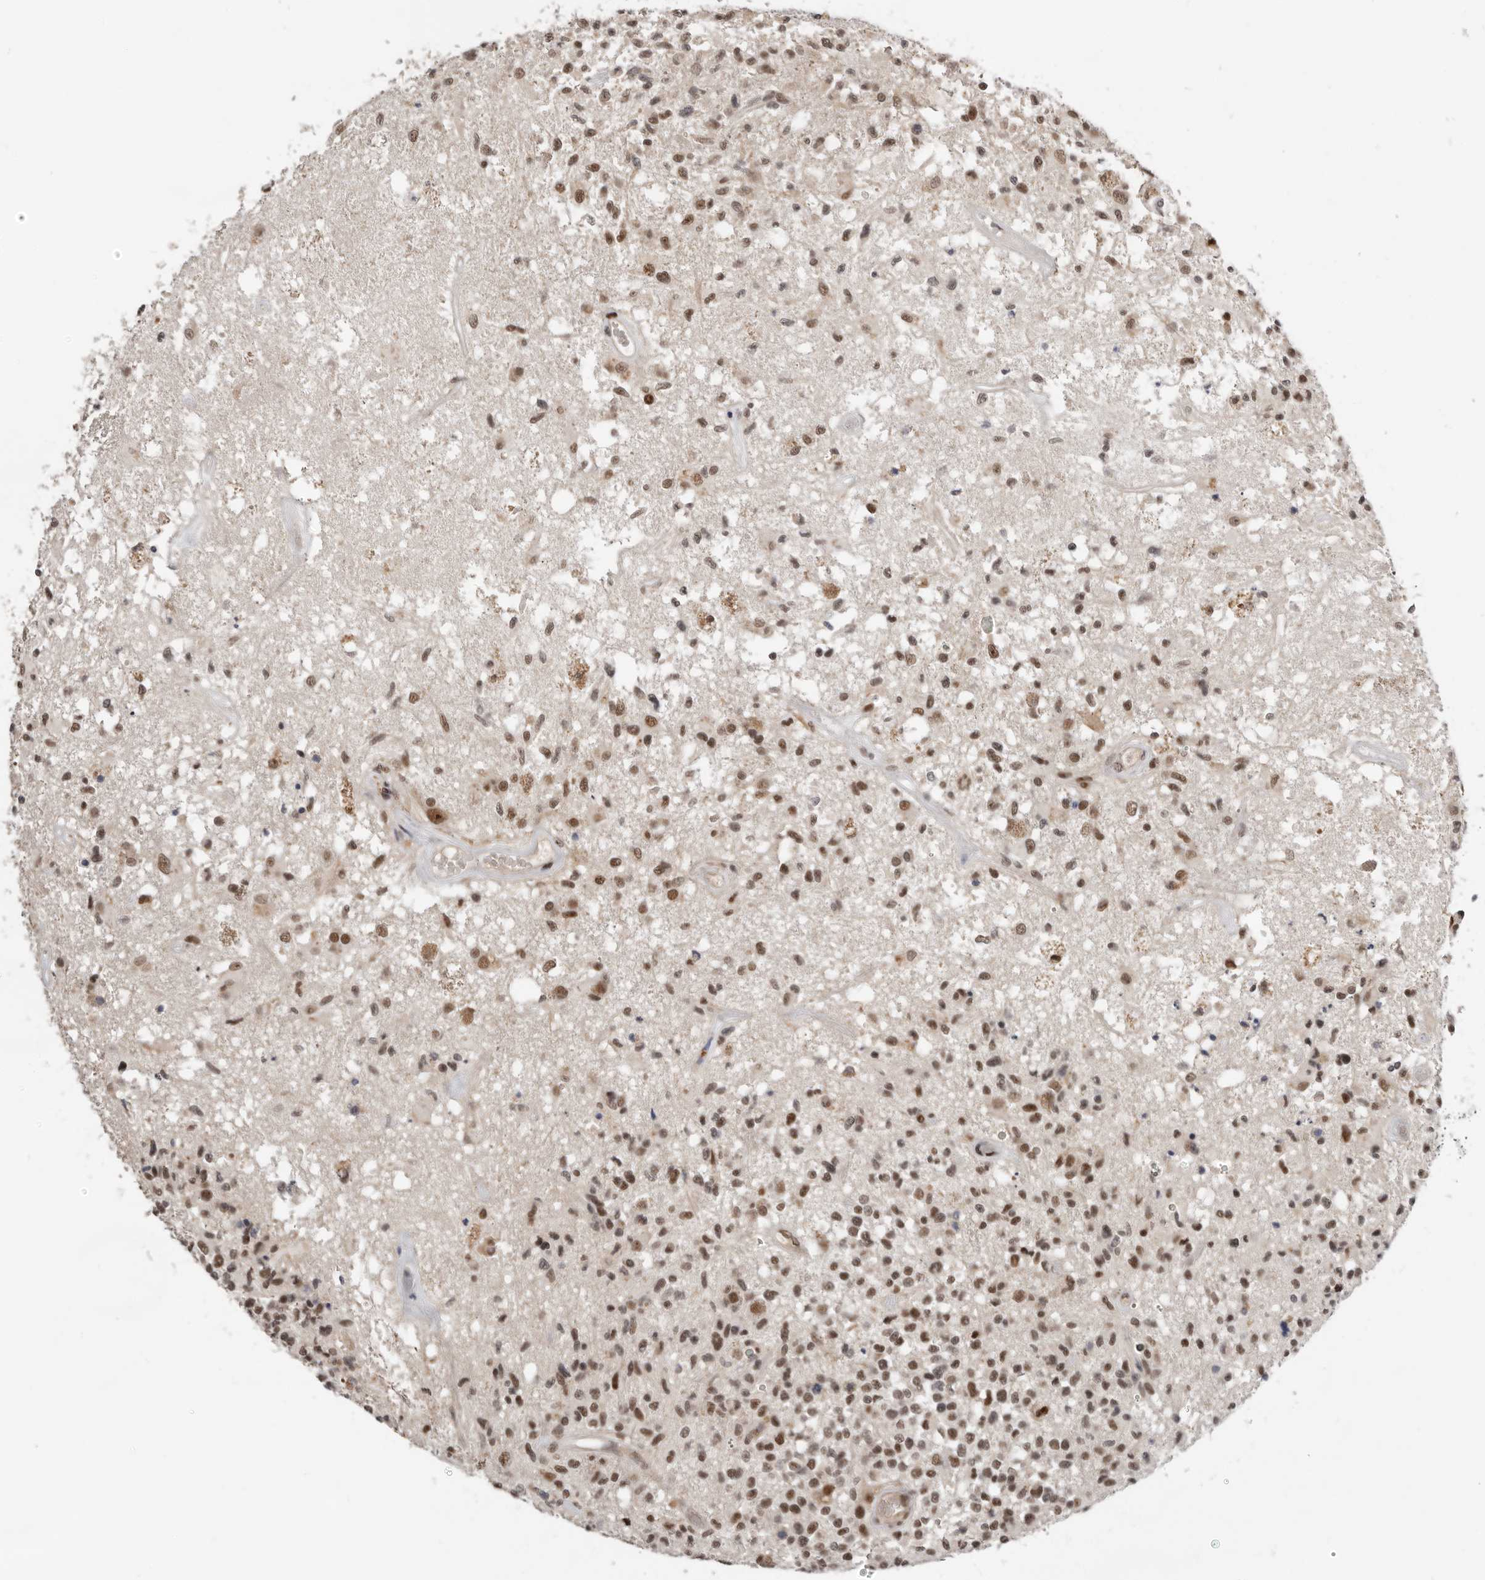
{"staining": {"intensity": "strong", "quantity": ">75%", "location": "nuclear"}, "tissue": "glioma", "cell_type": "Tumor cells", "image_type": "cancer", "snomed": [{"axis": "morphology", "description": "Glioma, malignant, High grade"}, {"axis": "morphology", "description": "Glioblastoma, NOS"}, {"axis": "topography", "description": "Brain"}], "caption": "Protein analysis of glioblastoma tissue exhibits strong nuclear staining in about >75% of tumor cells.", "gene": "BRCA2", "patient": {"sex": "male", "age": 60}}